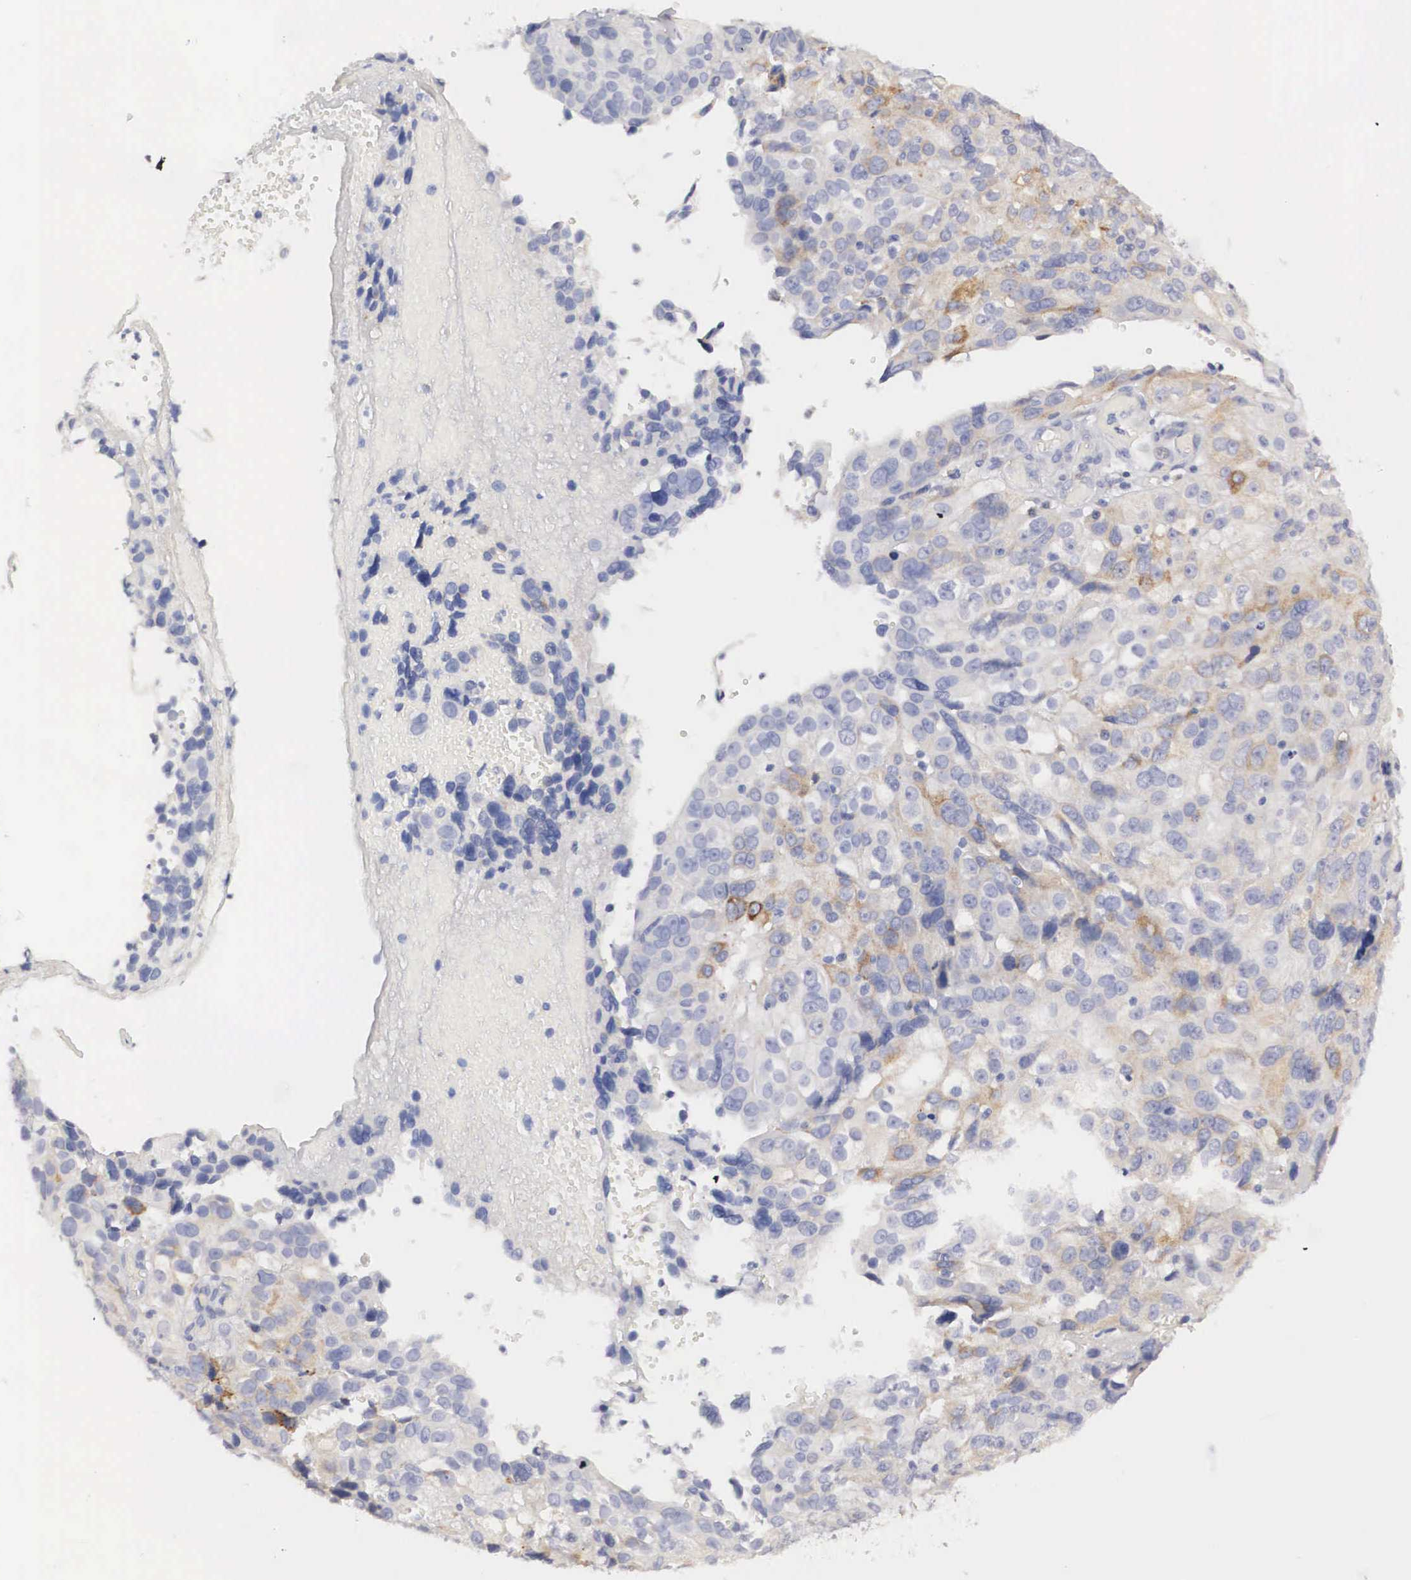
{"staining": {"intensity": "weak", "quantity": "25%-75%", "location": "cytoplasmic/membranous"}, "tissue": "ovarian cancer", "cell_type": "Tumor cells", "image_type": "cancer", "snomed": [{"axis": "morphology", "description": "Carcinoma, endometroid"}, {"axis": "topography", "description": "Ovary"}], "caption": "Protein expression analysis of human endometroid carcinoma (ovarian) reveals weak cytoplasmic/membranous expression in approximately 25%-75% of tumor cells.", "gene": "ARMCX3", "patient": {"sex": "female", "age": 75}}